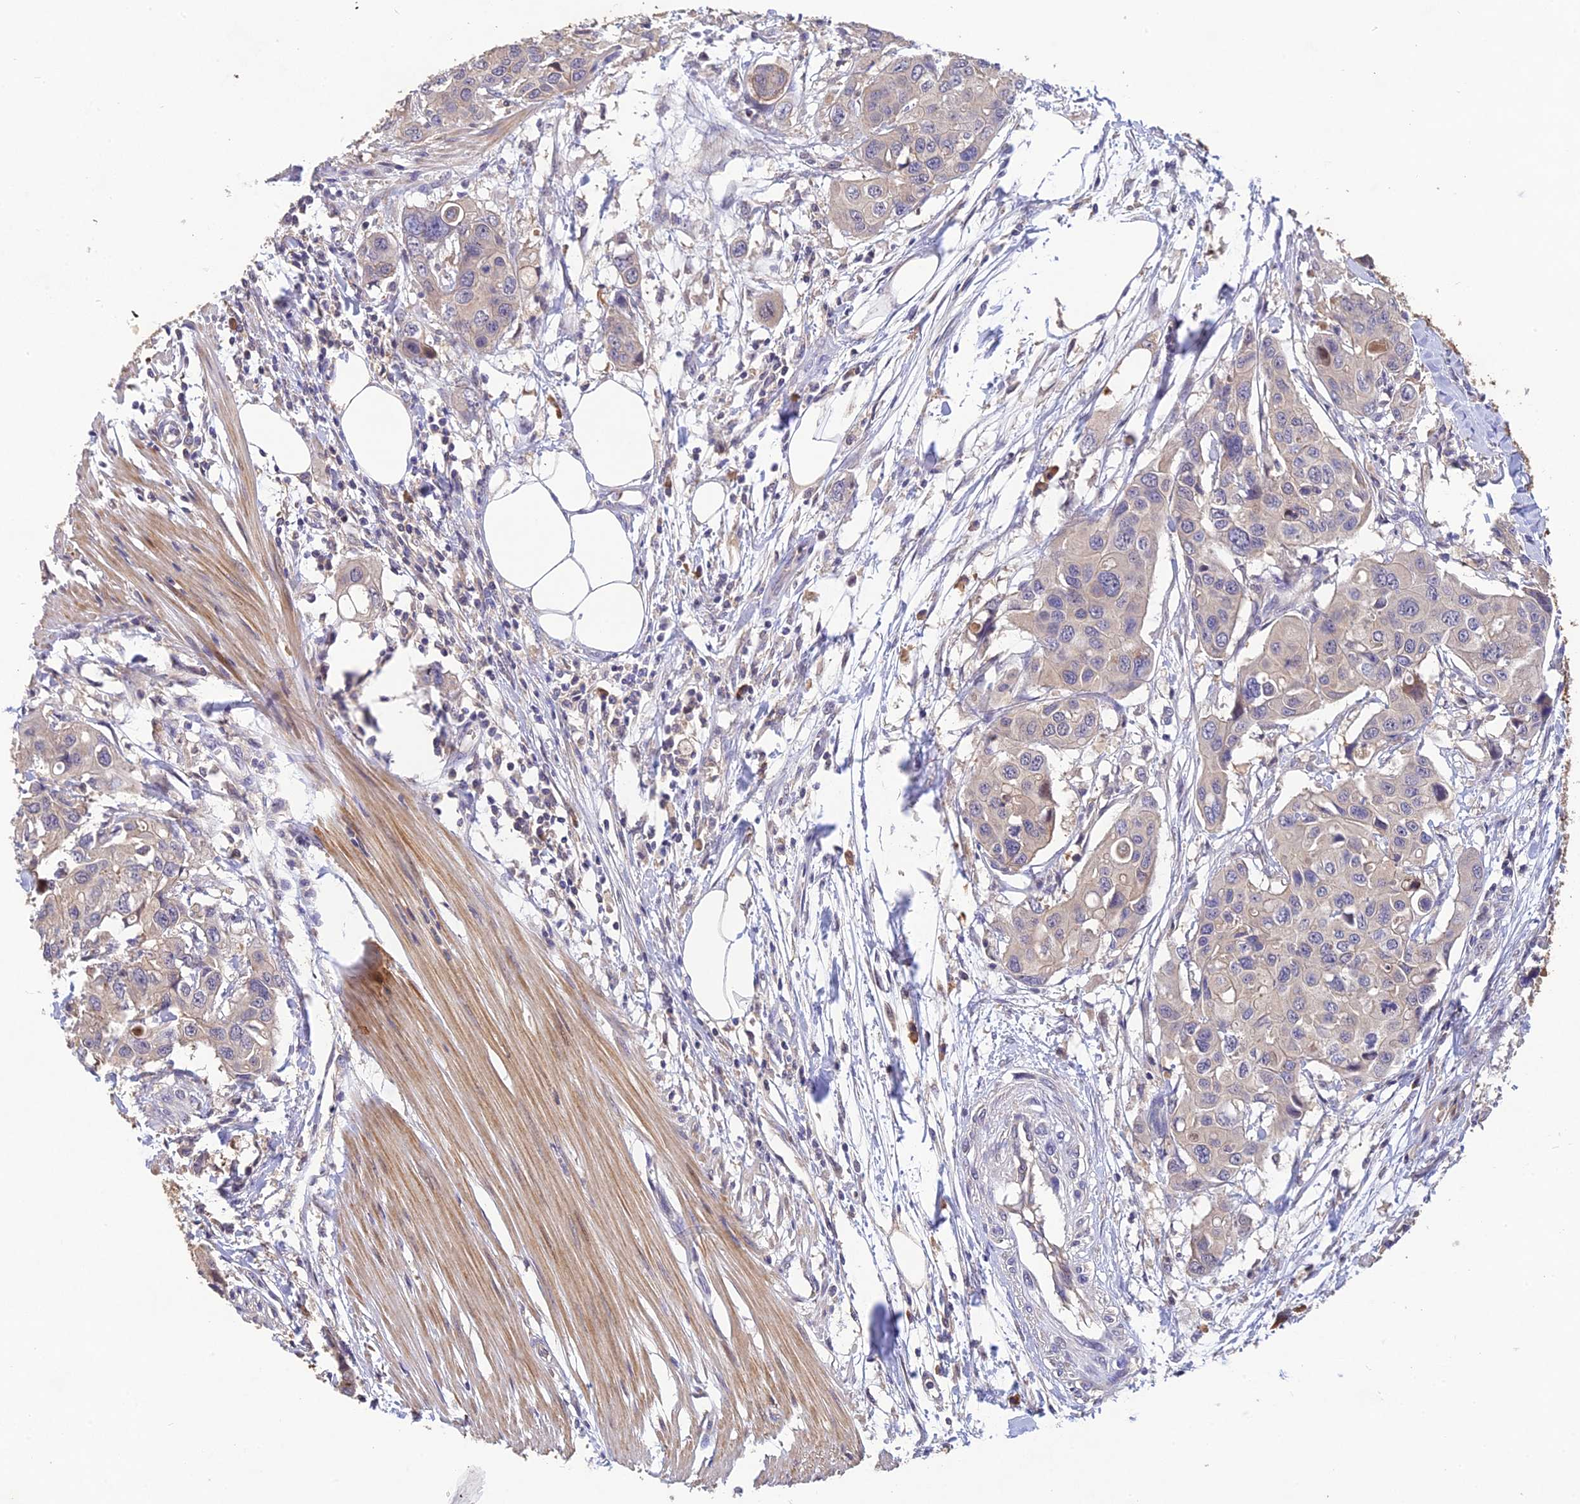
{"staining": {"intensity": "negative", "quantity": "none", "location": "none"}, "tissue": "colorectal cancer", "cell_type": "Tumor cells", "image_type": "cancer", "snomed": [{"axis": "morphology", "description": "Adenocarcinoma, NOS"}, {"axis": "topography", "description": "Colon"}], "caption": "A high-resolution histopathology image shows IHC staining of adenocarcinoma (colorectal), which shows no significant expression in tumor cells. (DAB IHC, high magnification).", "gene": "DENND5B", "patient": {"sex": "male", "age": 77}}